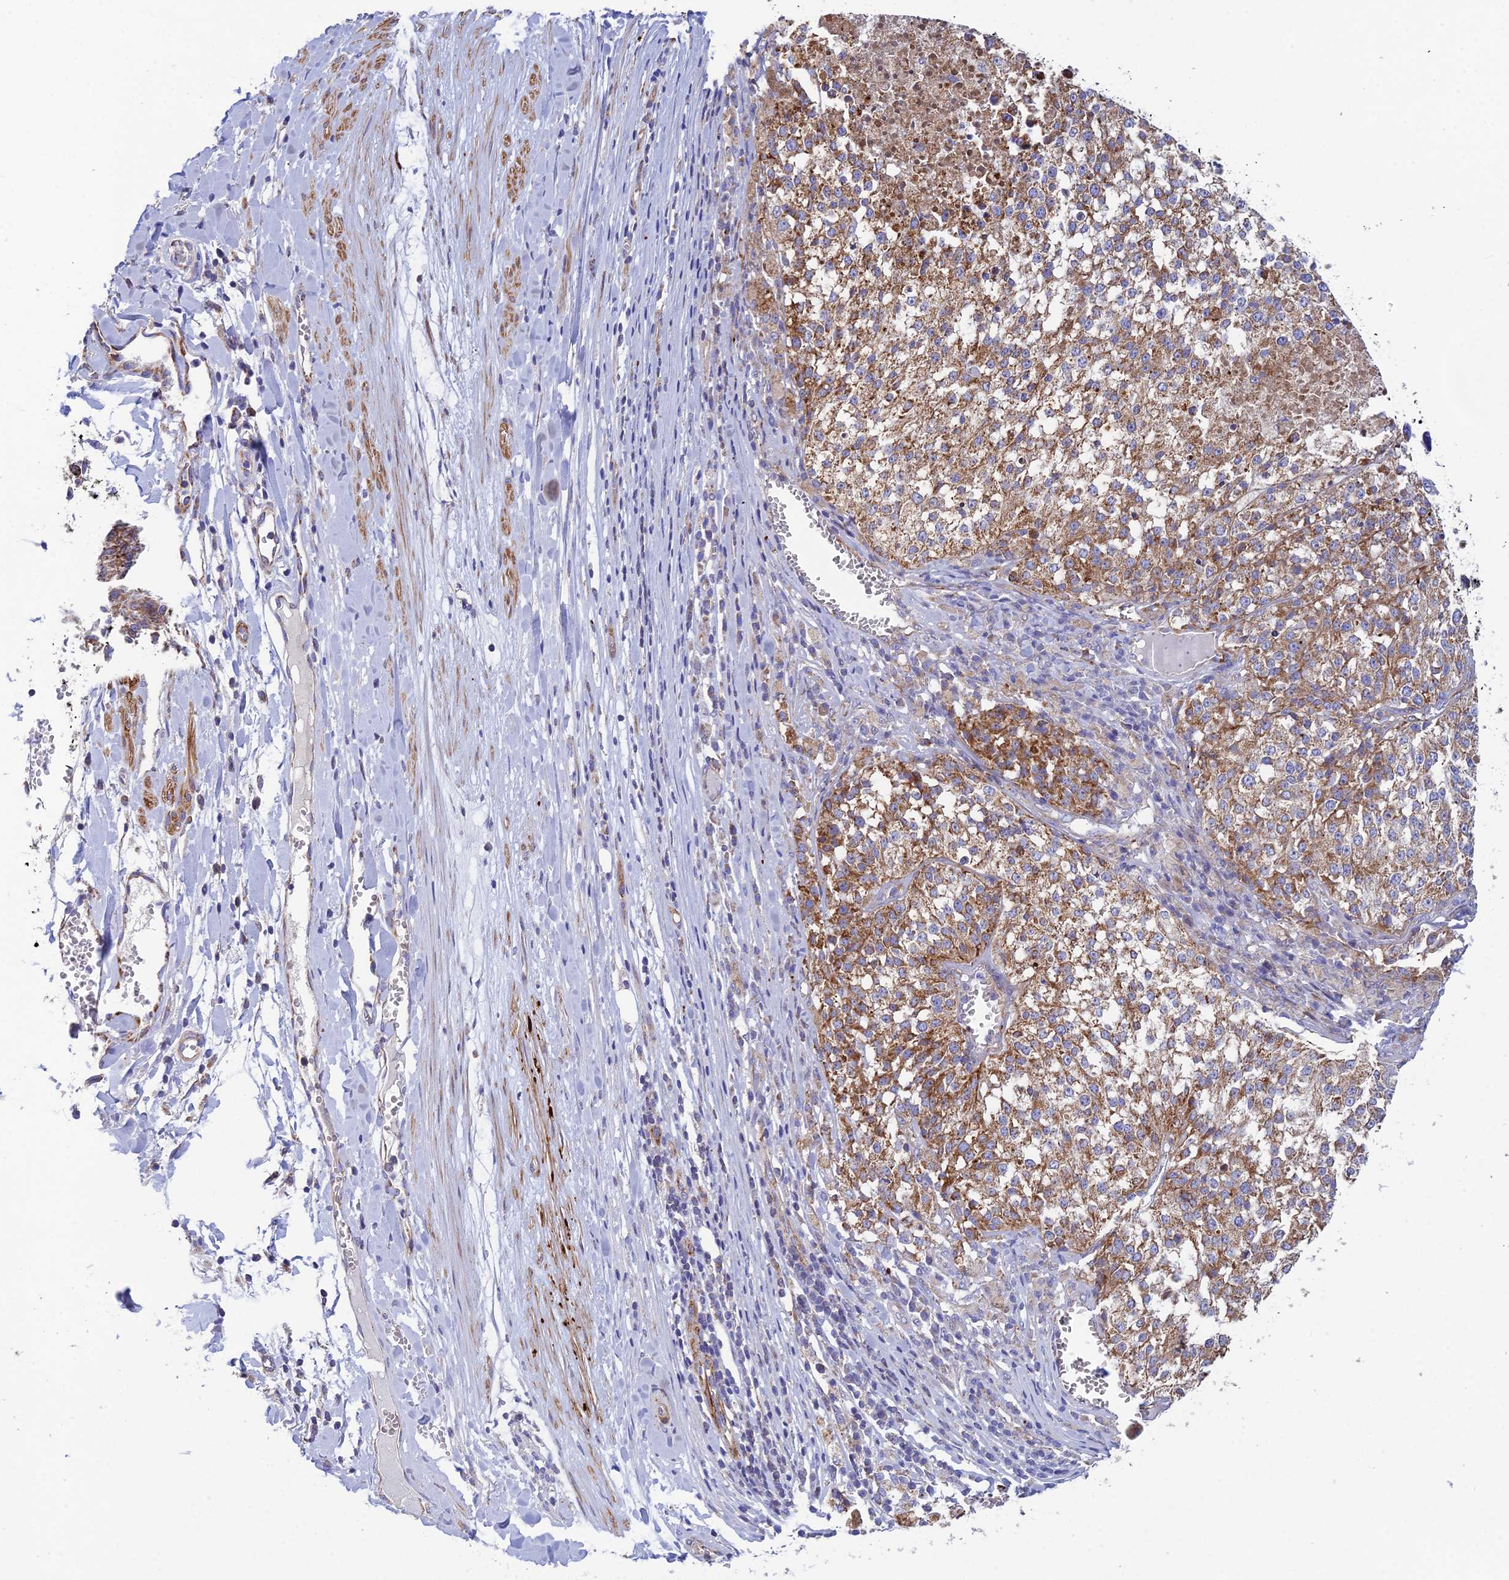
{"staining": {"intensity": "moderate", "quantity": "25%-75%", "location": "cytoplasmic/membranous"}, "tissue": "melanoma", "cell_type": "Tumor cells", "image_type": "cancer", "snomed": [{"axis": "morphology", "description": "Malignant melanoma, NOS"}, {"axis": "topography", "description": "Skin"}], "caption": "A brown stain highlights moderate cytoplasmic/membranous expression of a protein in malignant melanoma tumor cells. The protein of interest is stained brown, and the nuclei are stained in blue (DAB (3,3'-diaminobenzidine) IHC with brightfield microscopy, high magnification).", "gene": "CSPG4", "patient": {"sex": "female", "age": 64}}